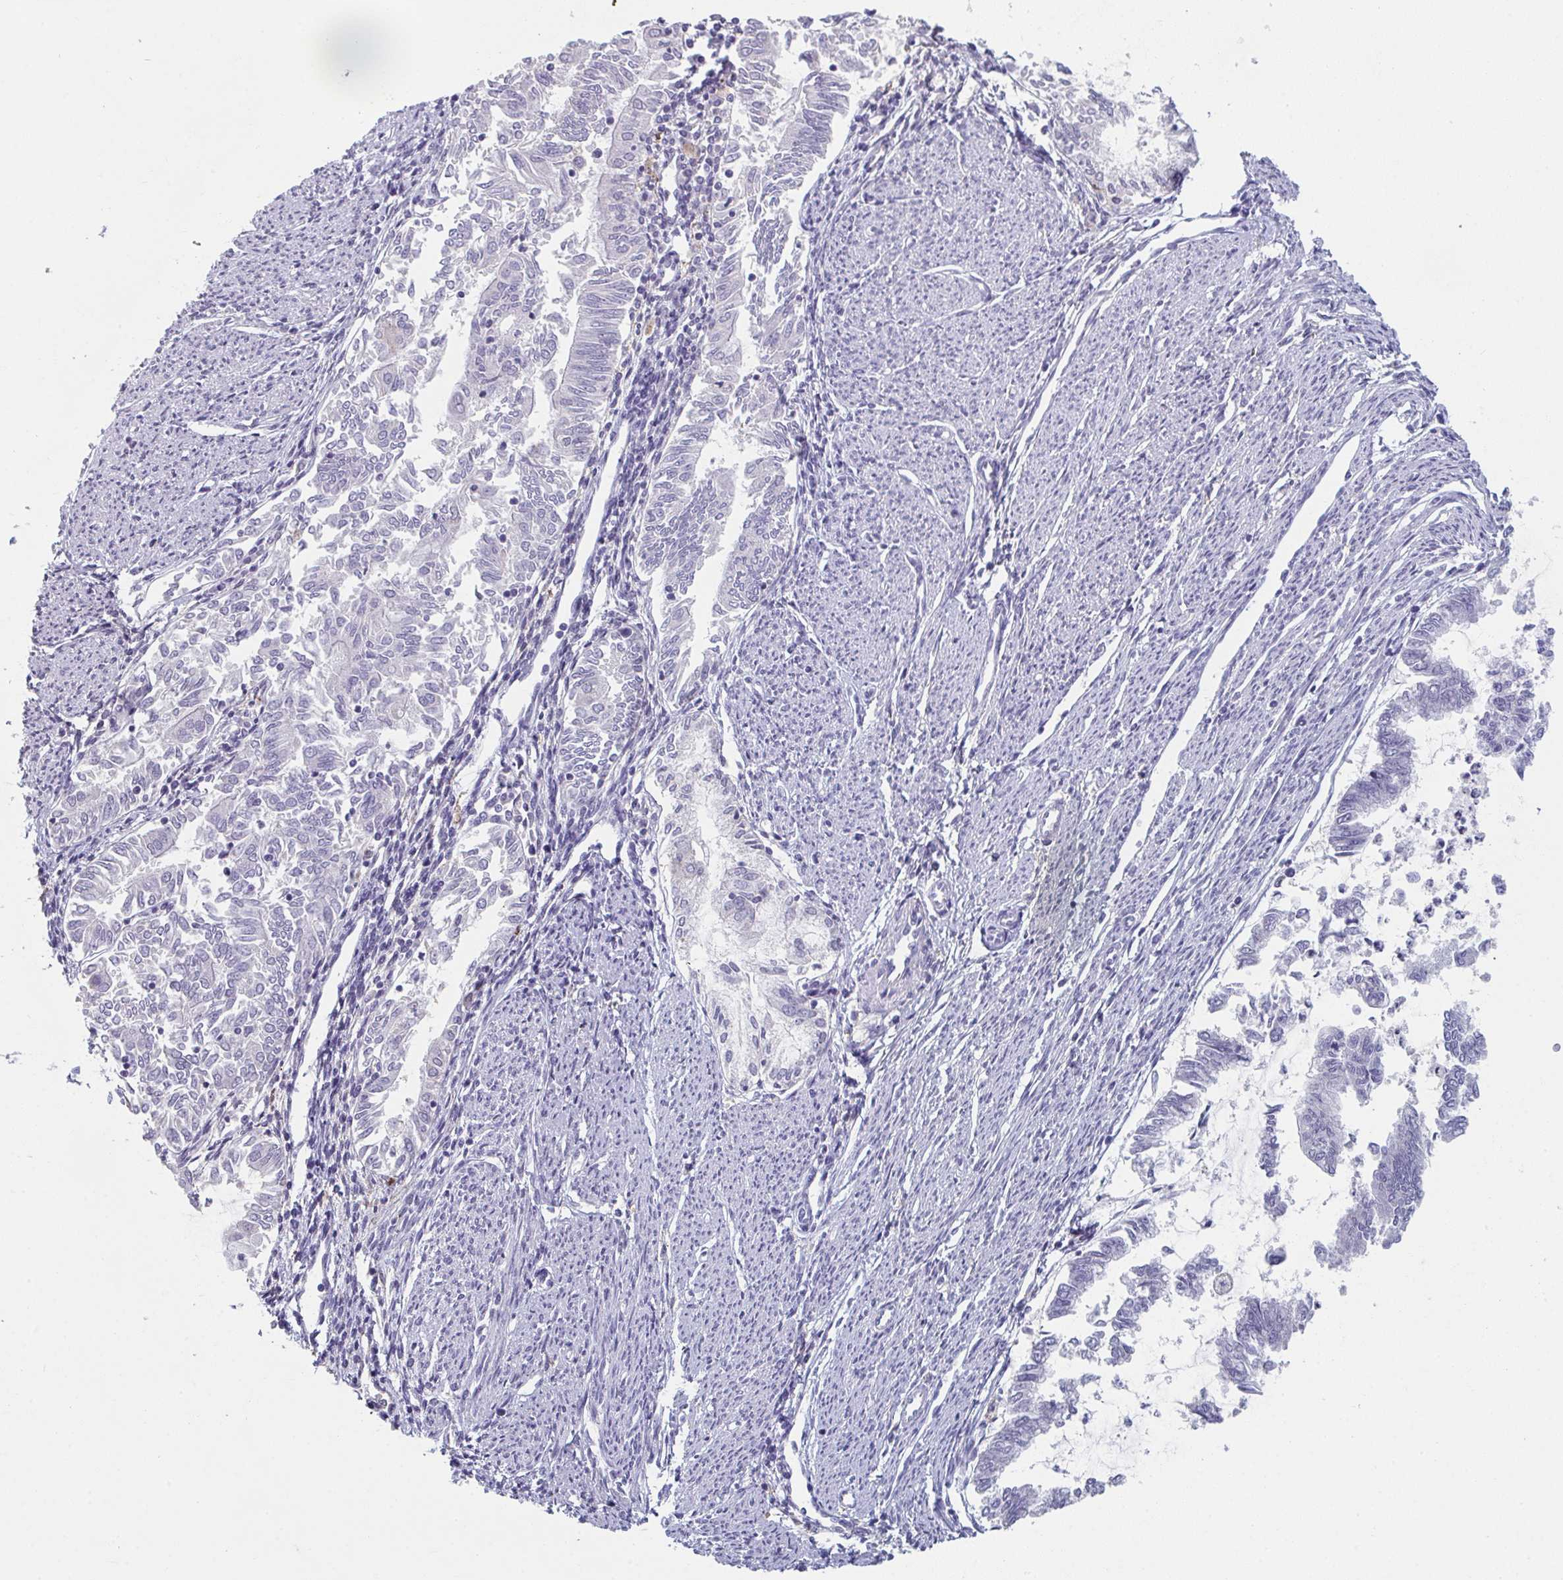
{"staining": {"intensity": "negative", "quantity": "none", "location": "none"}, "tissue": "endometrial cancer", "cell_type": "Tumor cells", "image_type": "cancer", "snomed": [{"axis": "morphology", "description": "Adenocarcinoma, NOS"}, {"axis": "topography", "description": "Endometrium"}], "caption": "IHC image of endometrial adenocarcinoma stained for a protein (brown), which exhibits no expression in tumor cells.", "gene": "ADAM21", "patient": {"sex": "female", "age": 79}}